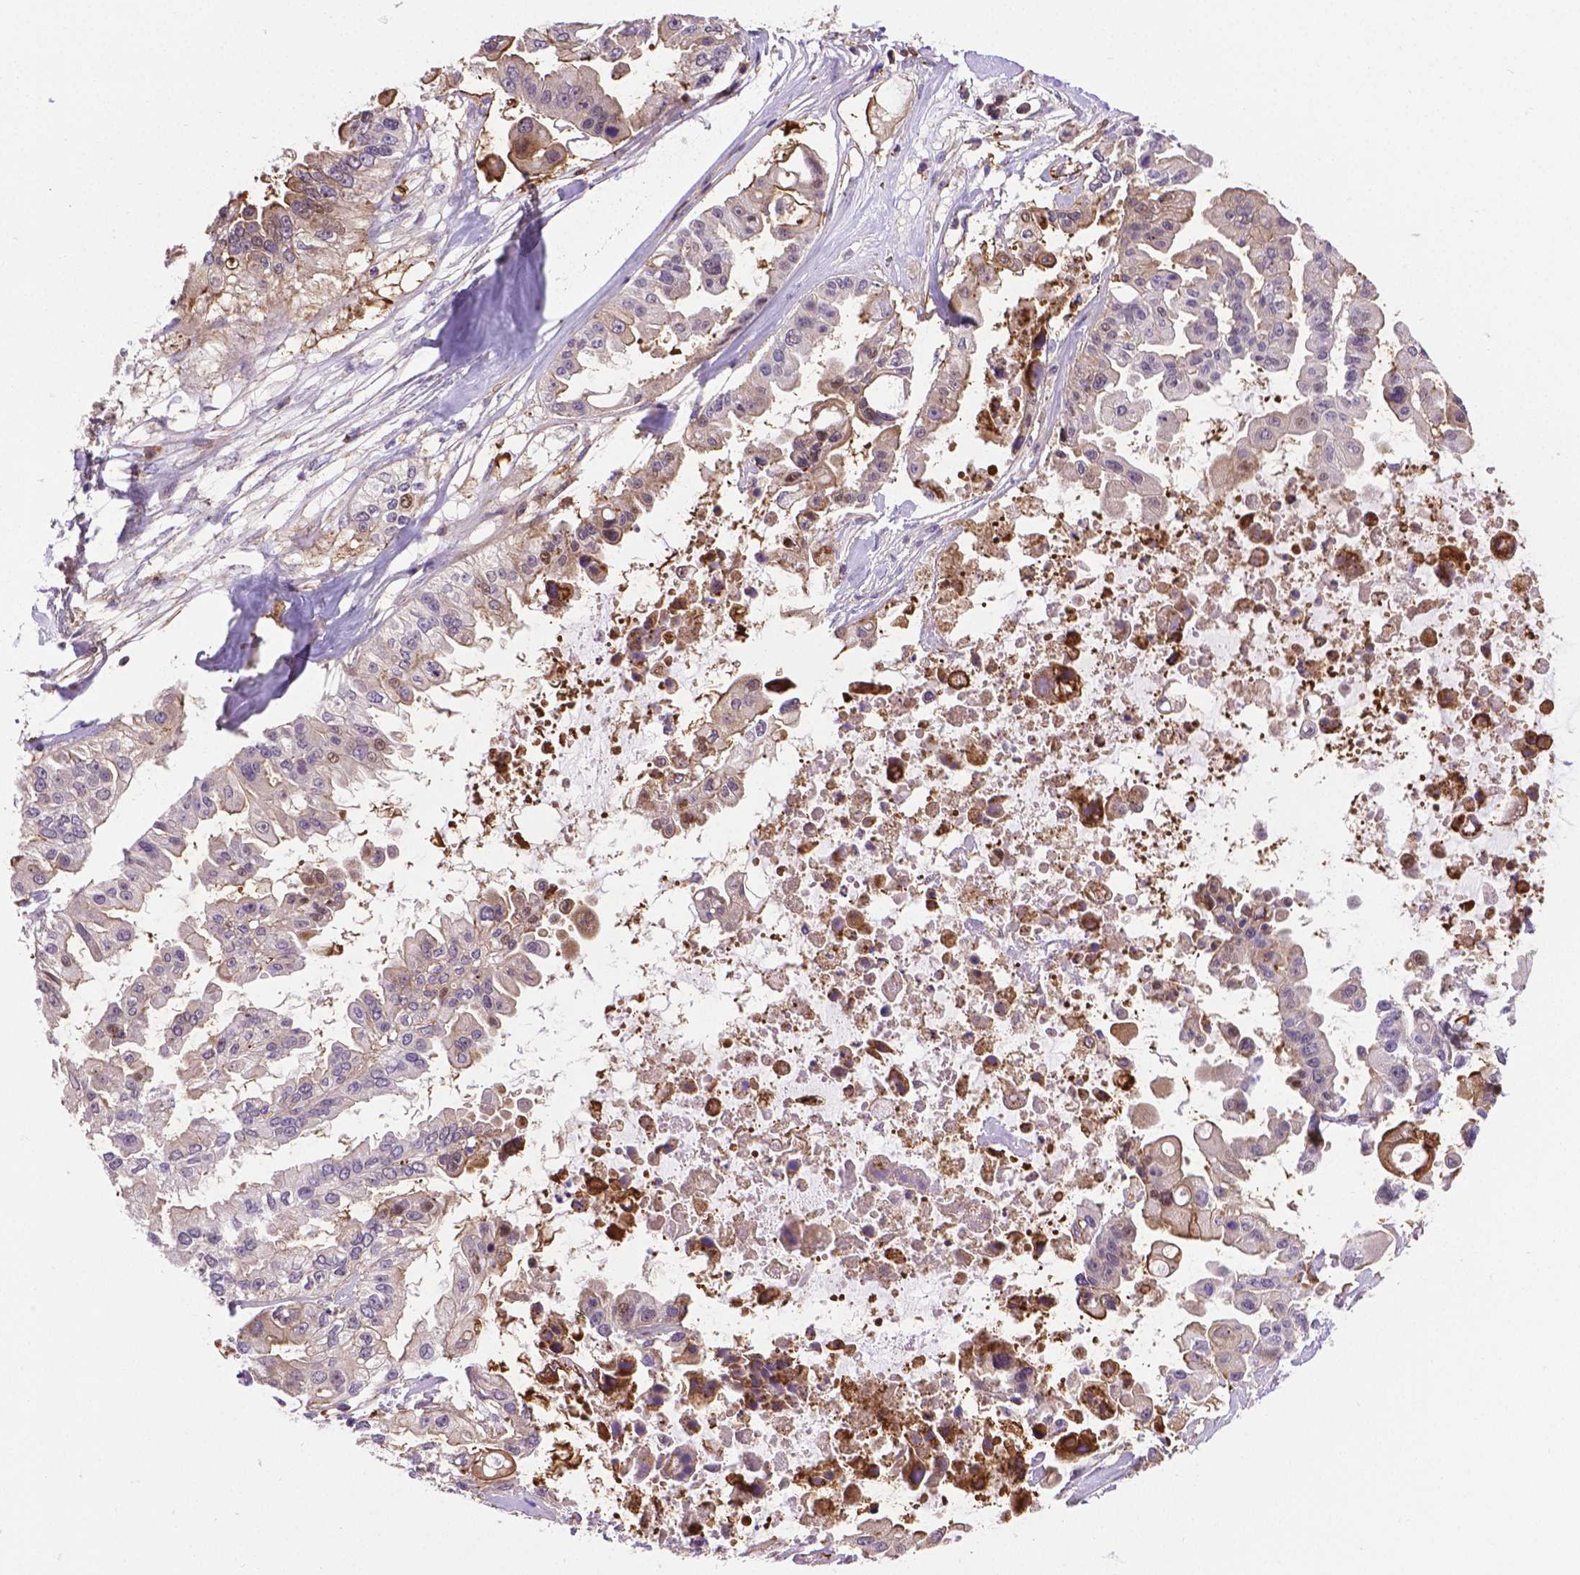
{"staining": {"intensity": "moderate", "quantity": "<25%", "location": "cytoplasmic/membranous"}, "tissue": "ovarian cancer", "cell_type": "Tumor cells", "image_type": "cancer", "snomed": [{"axis": "morphology", "description": "Cystadenocarcinoma, serous, NOS"}, {"axis": "topography", "description": "Ovary"}], "caption": "Serous cystadenocarcinoma (ovarian) stained with a brown dye shows moderate cytoplasmic/membranous positive staining in about <25% of tumor cells.", "gene": "ACAD10", "patient": {"sex": "female", "age": 56}}